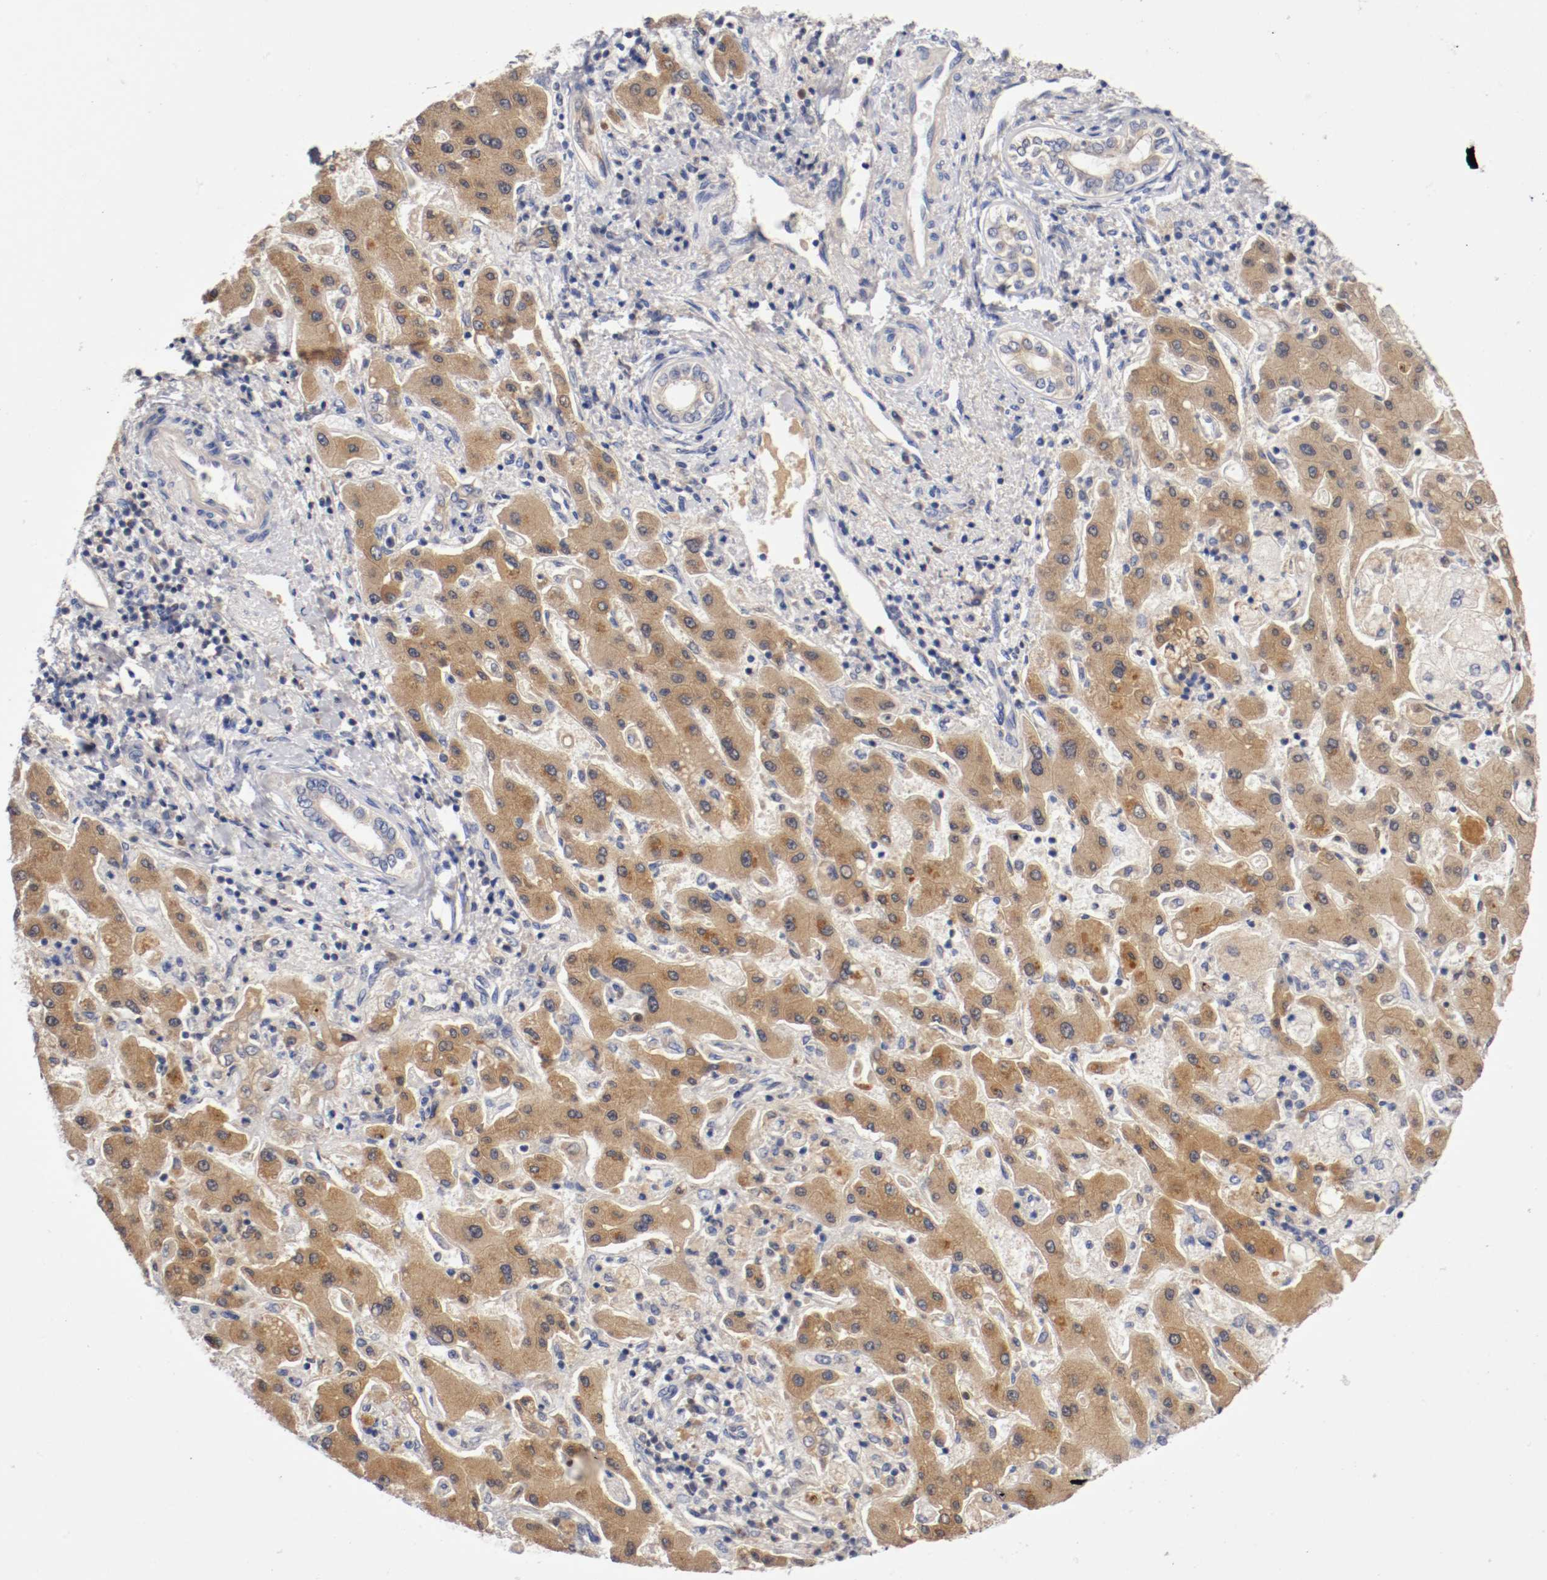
{"staining": {"intensity": "moderate", "quantity": ">75%", "location": "cytoplasmic/membranous"}, "tissue": "liver cancer", "cell_type": "Tumor cells", "image_type": "cancer", "snomed": [{"axis": "morphology", "description": "Cholangiocarcinoma"}, {"axis": "topography", "description": "Liver"}], "caption": "Cholangiocarcinoma (liver) stained with a protein marker reveals moderate staining in tumor cells.", "gene": "PCSK6", "patient": {"sex": "male", "age": 50}}